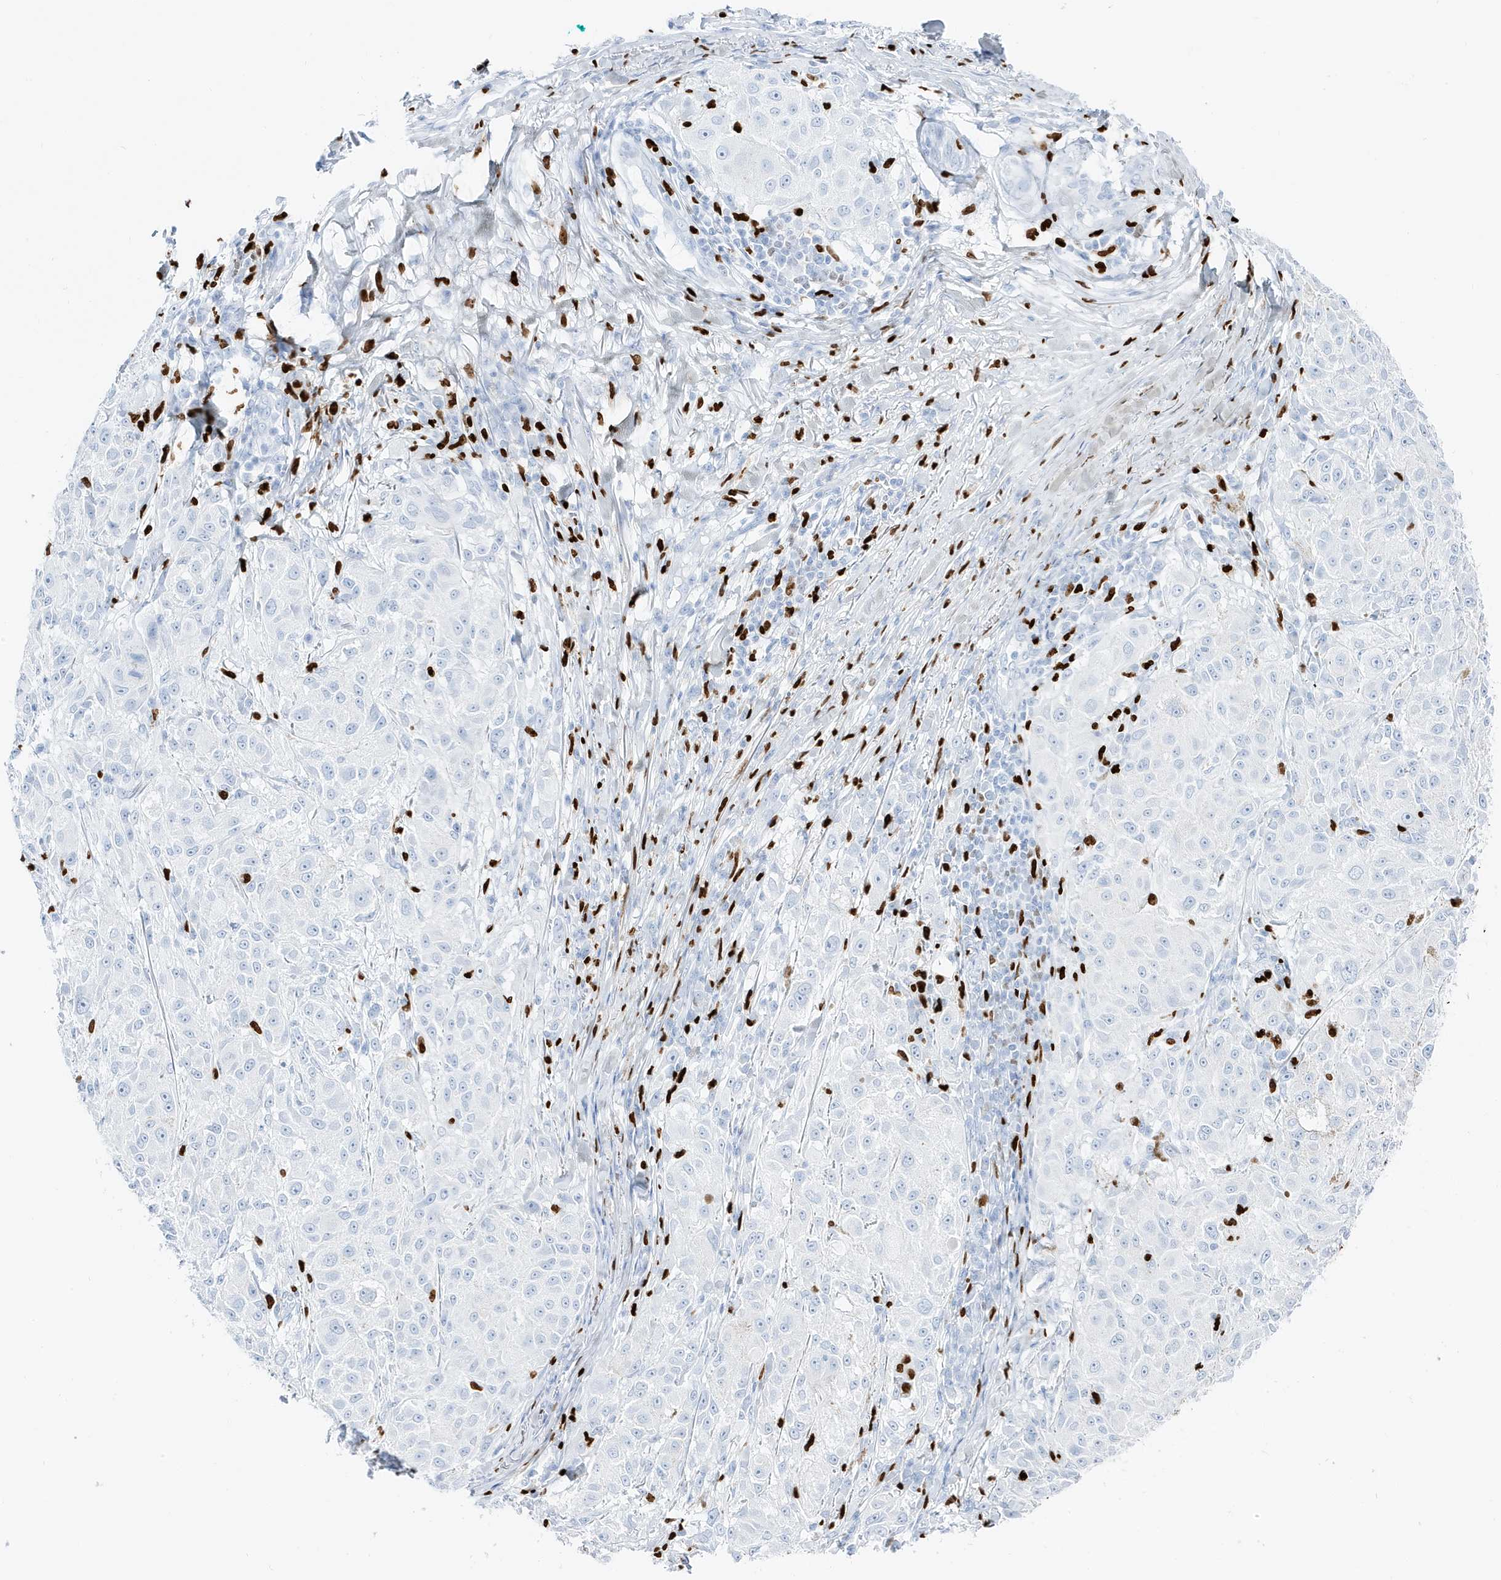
{"staining": {"intensity": "negative", "quantity": "none", "location": "none"}, "tissue": "melanoma", "cell_type": "Tumor cells", "image_type": "cancer", "snomed": [{"axis": "morphology", "description": "Necrosis, NOS"}, {"axis": "morphology", "description": "Malignant melanoma, NOS"}, {"axis": "topography", "description": "Skin"}], "caption": "A high-resolution micrograph shows immunohistochemistry (IHC) staining of melanoma, which reveals no significant staining in tumor cells.", "gene": "MNDA", "patient": {"sex": "female", "age": 87}}